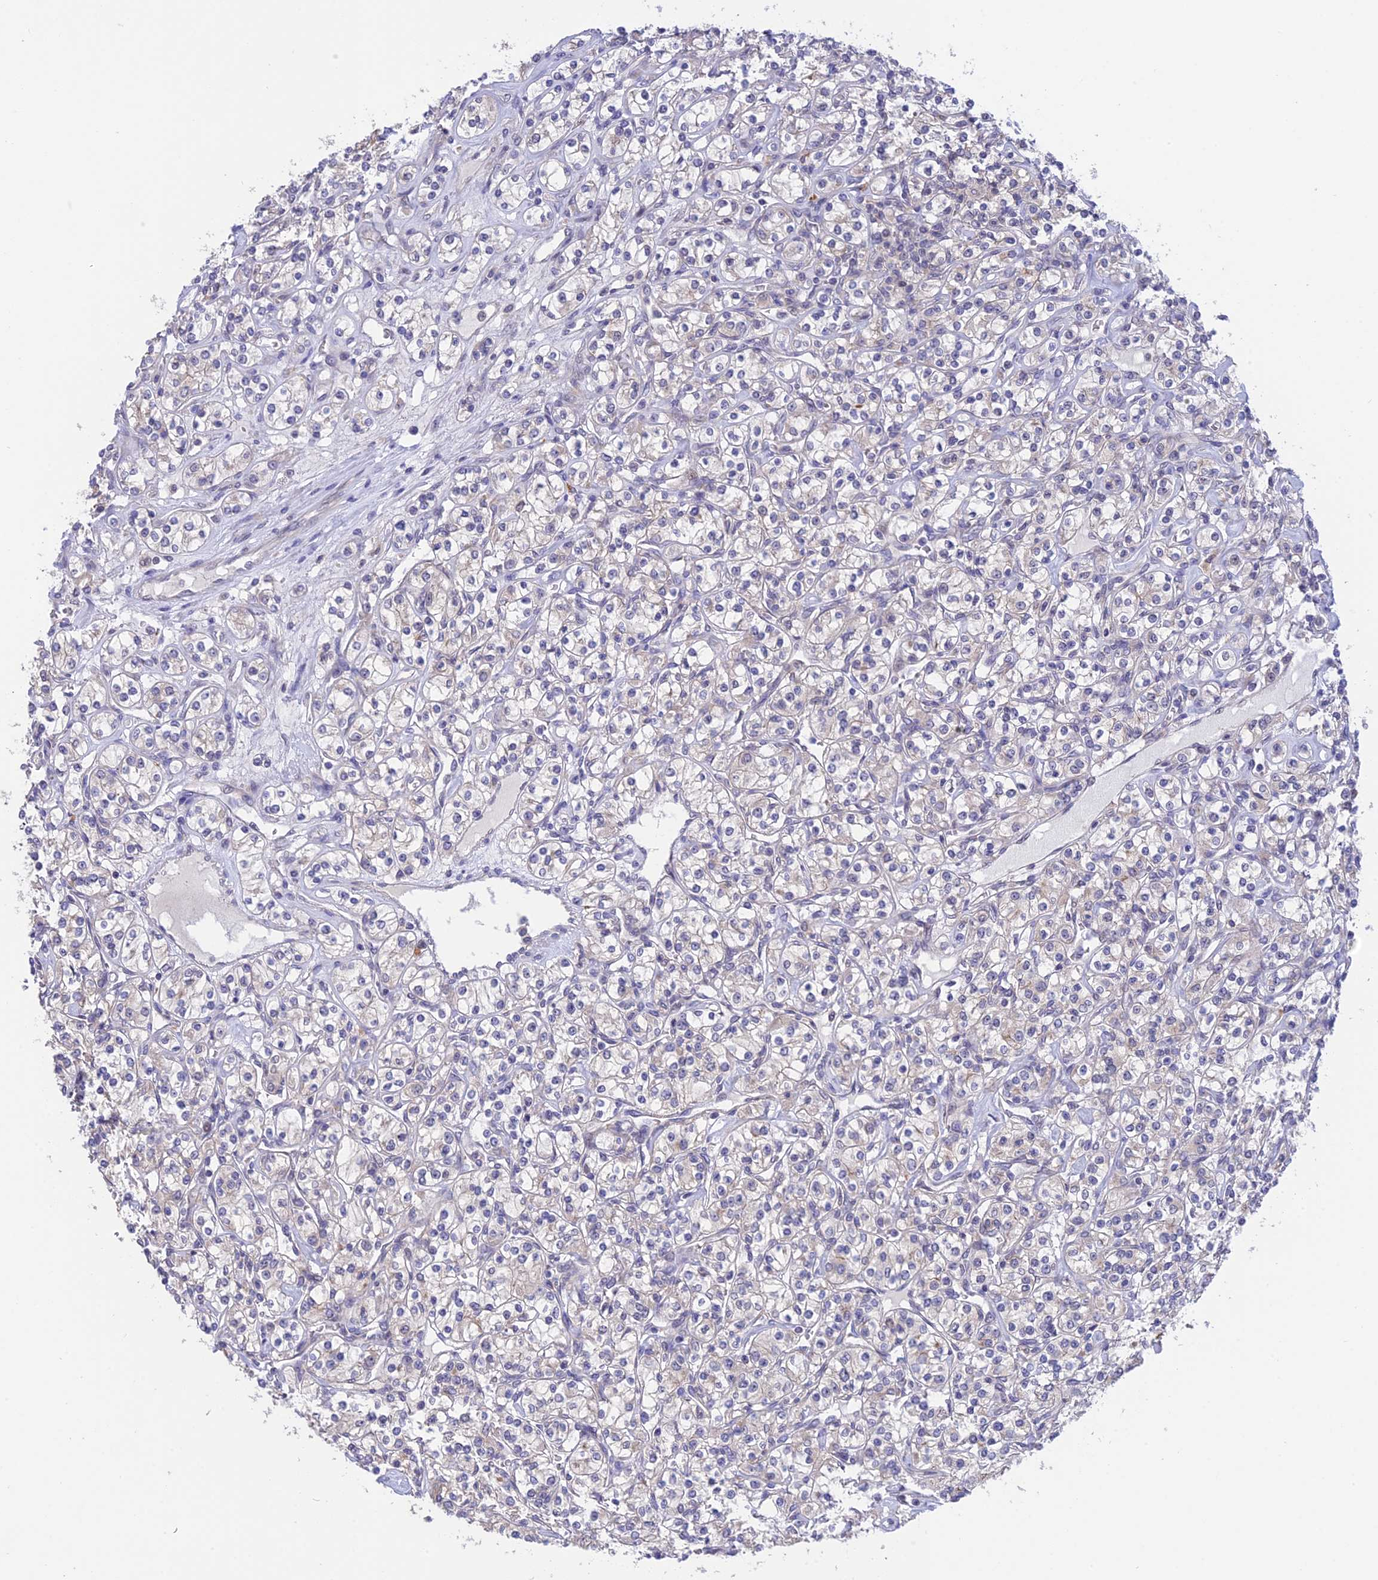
{"staining": {"intensity": "negative", "quantity": "none", "location": "none"}, "tissue": "renal cancer", "cell_type": "Tumor cells", "image_type": "cancer", "snomed": [{"axis": "morphology", "description": "Adenocarcinoma, NOS"}, {"axis": "topography", "description": "Kidney"}], "caption": "Immunohistochemistry (IHC) micrograph of neoplastic tissue: renal adenocarcinoma stained with DAB demonstrates no significant protein positivity in tumor cells.", "gene": "KCTD14", "patient": {"sex": "male", "age": 77}}